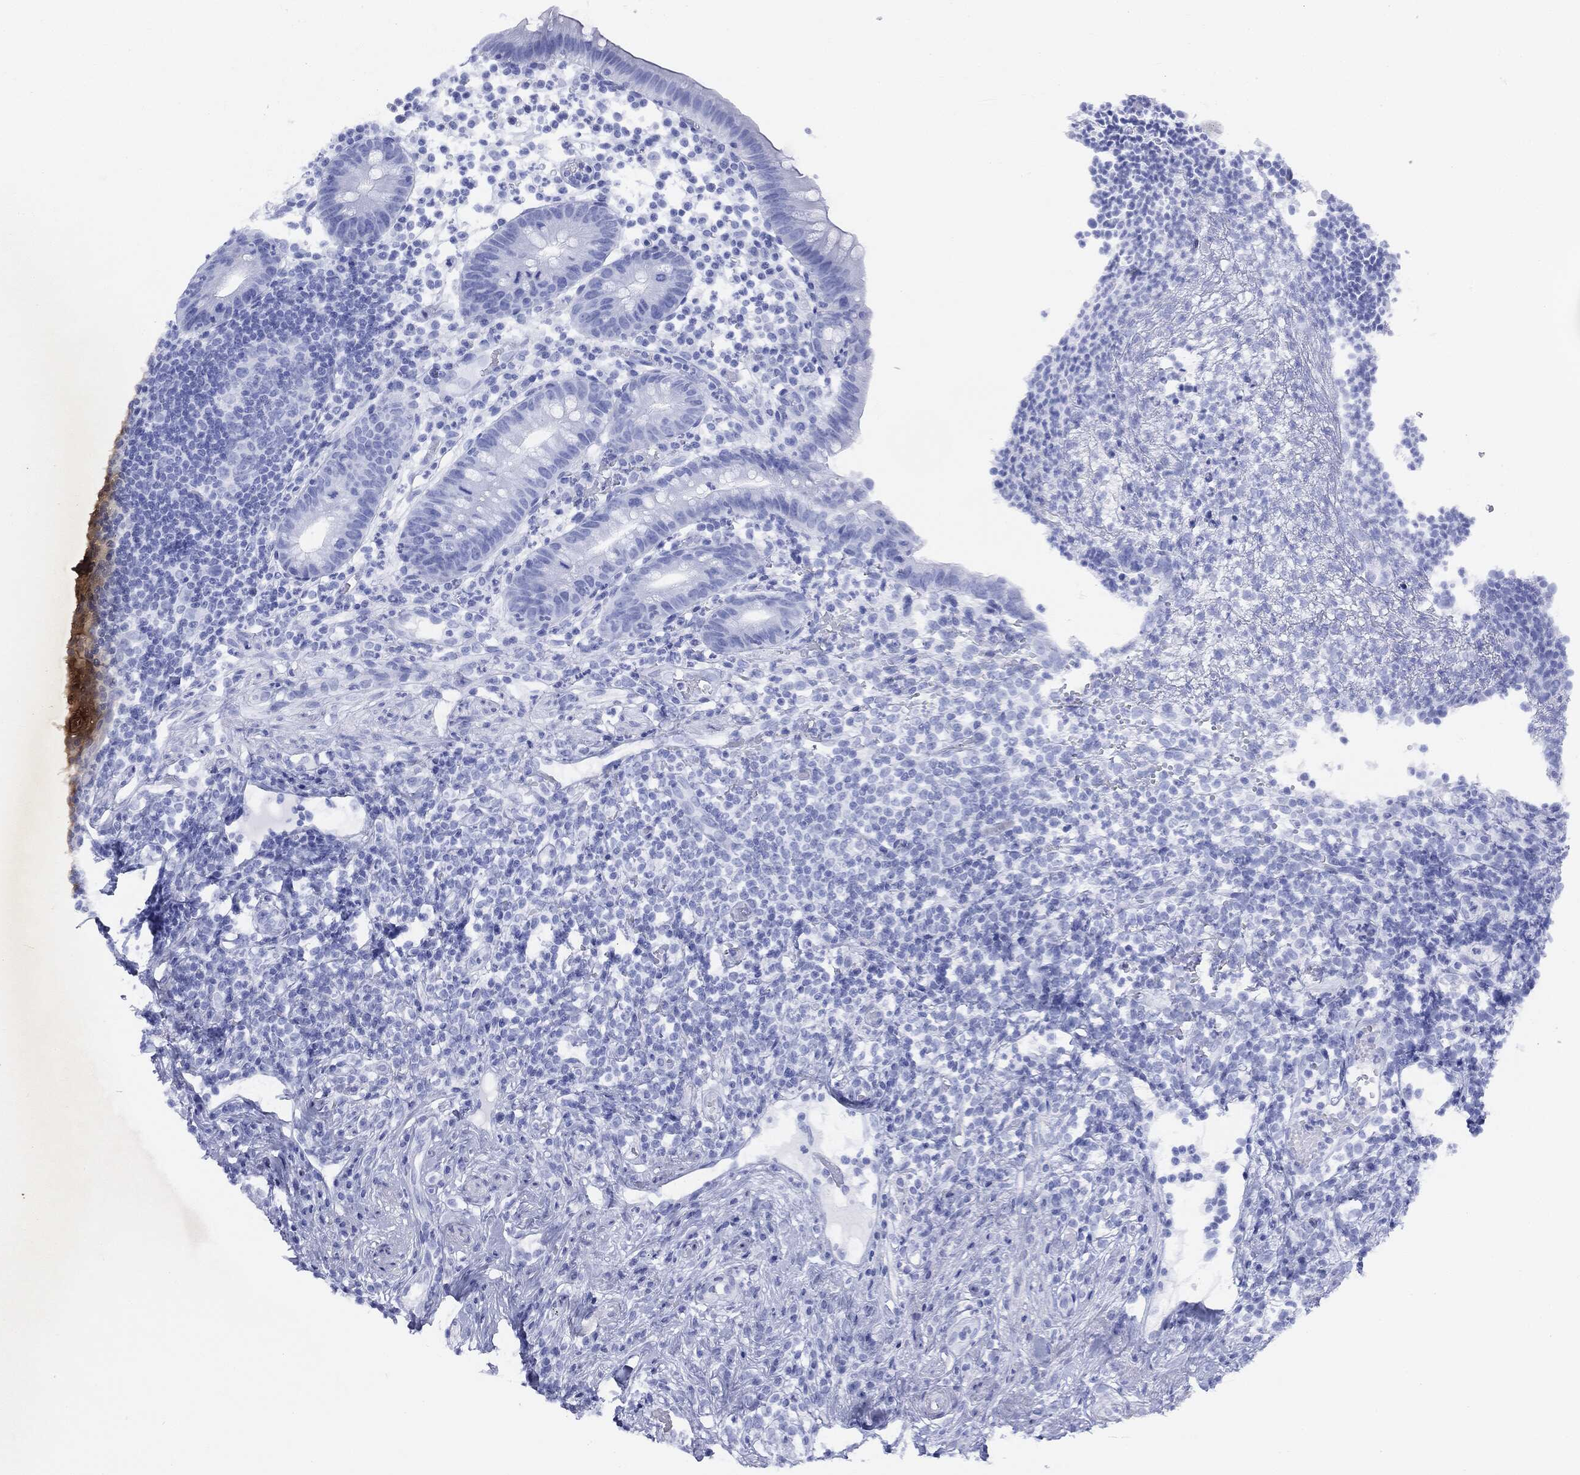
{"staining": {"intensity": "negative", "quantity": "none", "location": "none"}, "tissue": "appendix", "cell_type": "Glandular cells", "image_type": "normal", "snomed": [{"axis": "morphology", "description": "Normal tissue, NOS"}, {"axis": "topography", "description": "Appendix"}], "caption": "Photomicrograph shows no significant protein expression in glandular cells of benign appendix.", "gene": "CGB1", "patient": {"sex": "female", "age": 40}}